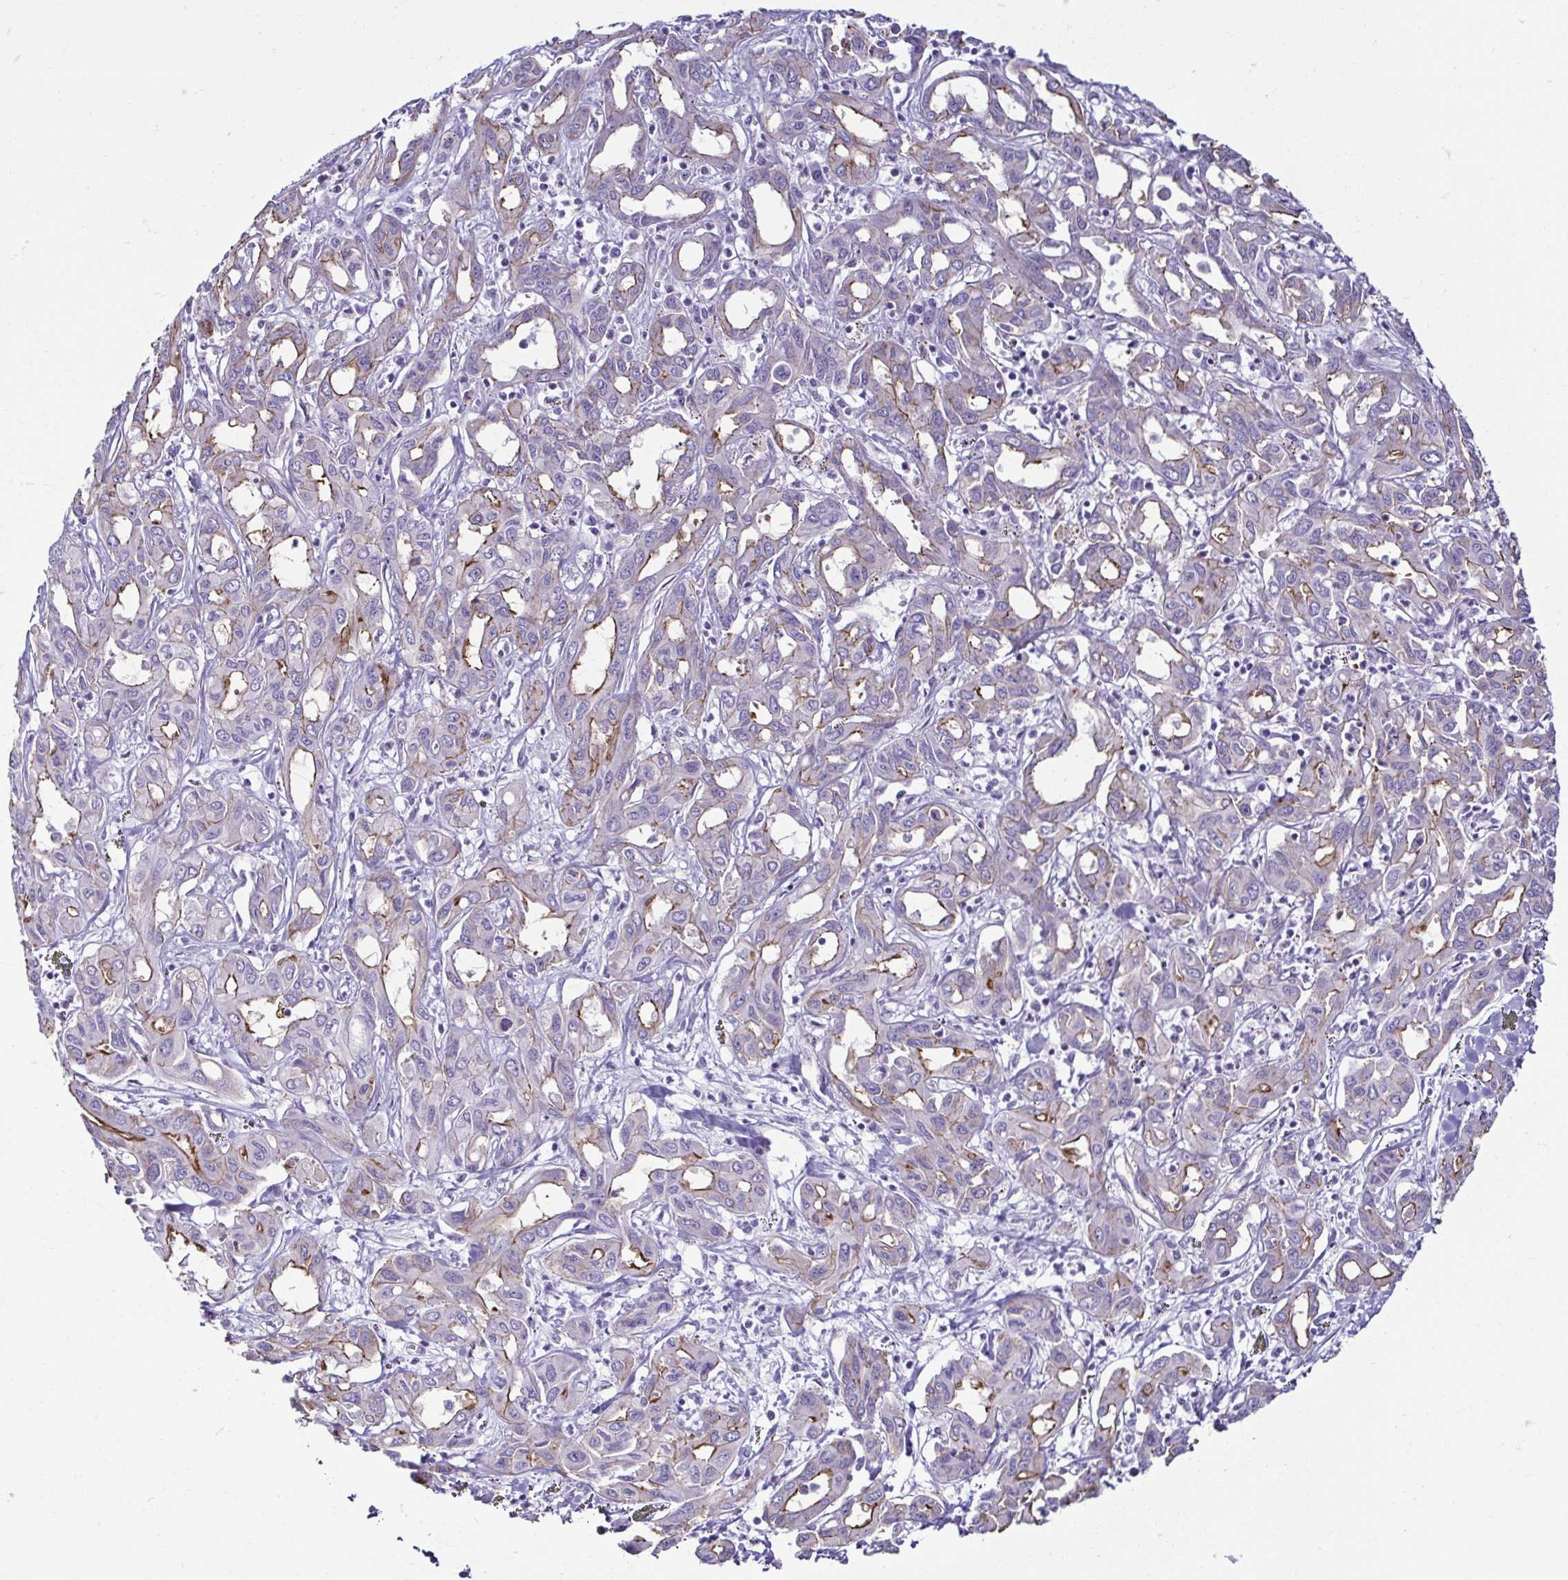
{"staining": {"intensity": "moderate", "quantity": "<25%", "location": "cytoplasmic/membranous"}, "tissue": "liver cancer", "cell_type": "Tumor cells", "image_type": "cancer", "snomed": [{"axis": "morphology", "description": "Cholangiocarcinoma"}, {"axis": "topography", "description": "Liver"}], "caption": "Liver cancer (cholangiocarcinoma) stained for a protein (brown) demonstrates moderate cytoplasmic/membranous positive staining in about <25% of tumor cells.", "gene": "CASP14", "patient": {"sex": "female", "age": 60}}